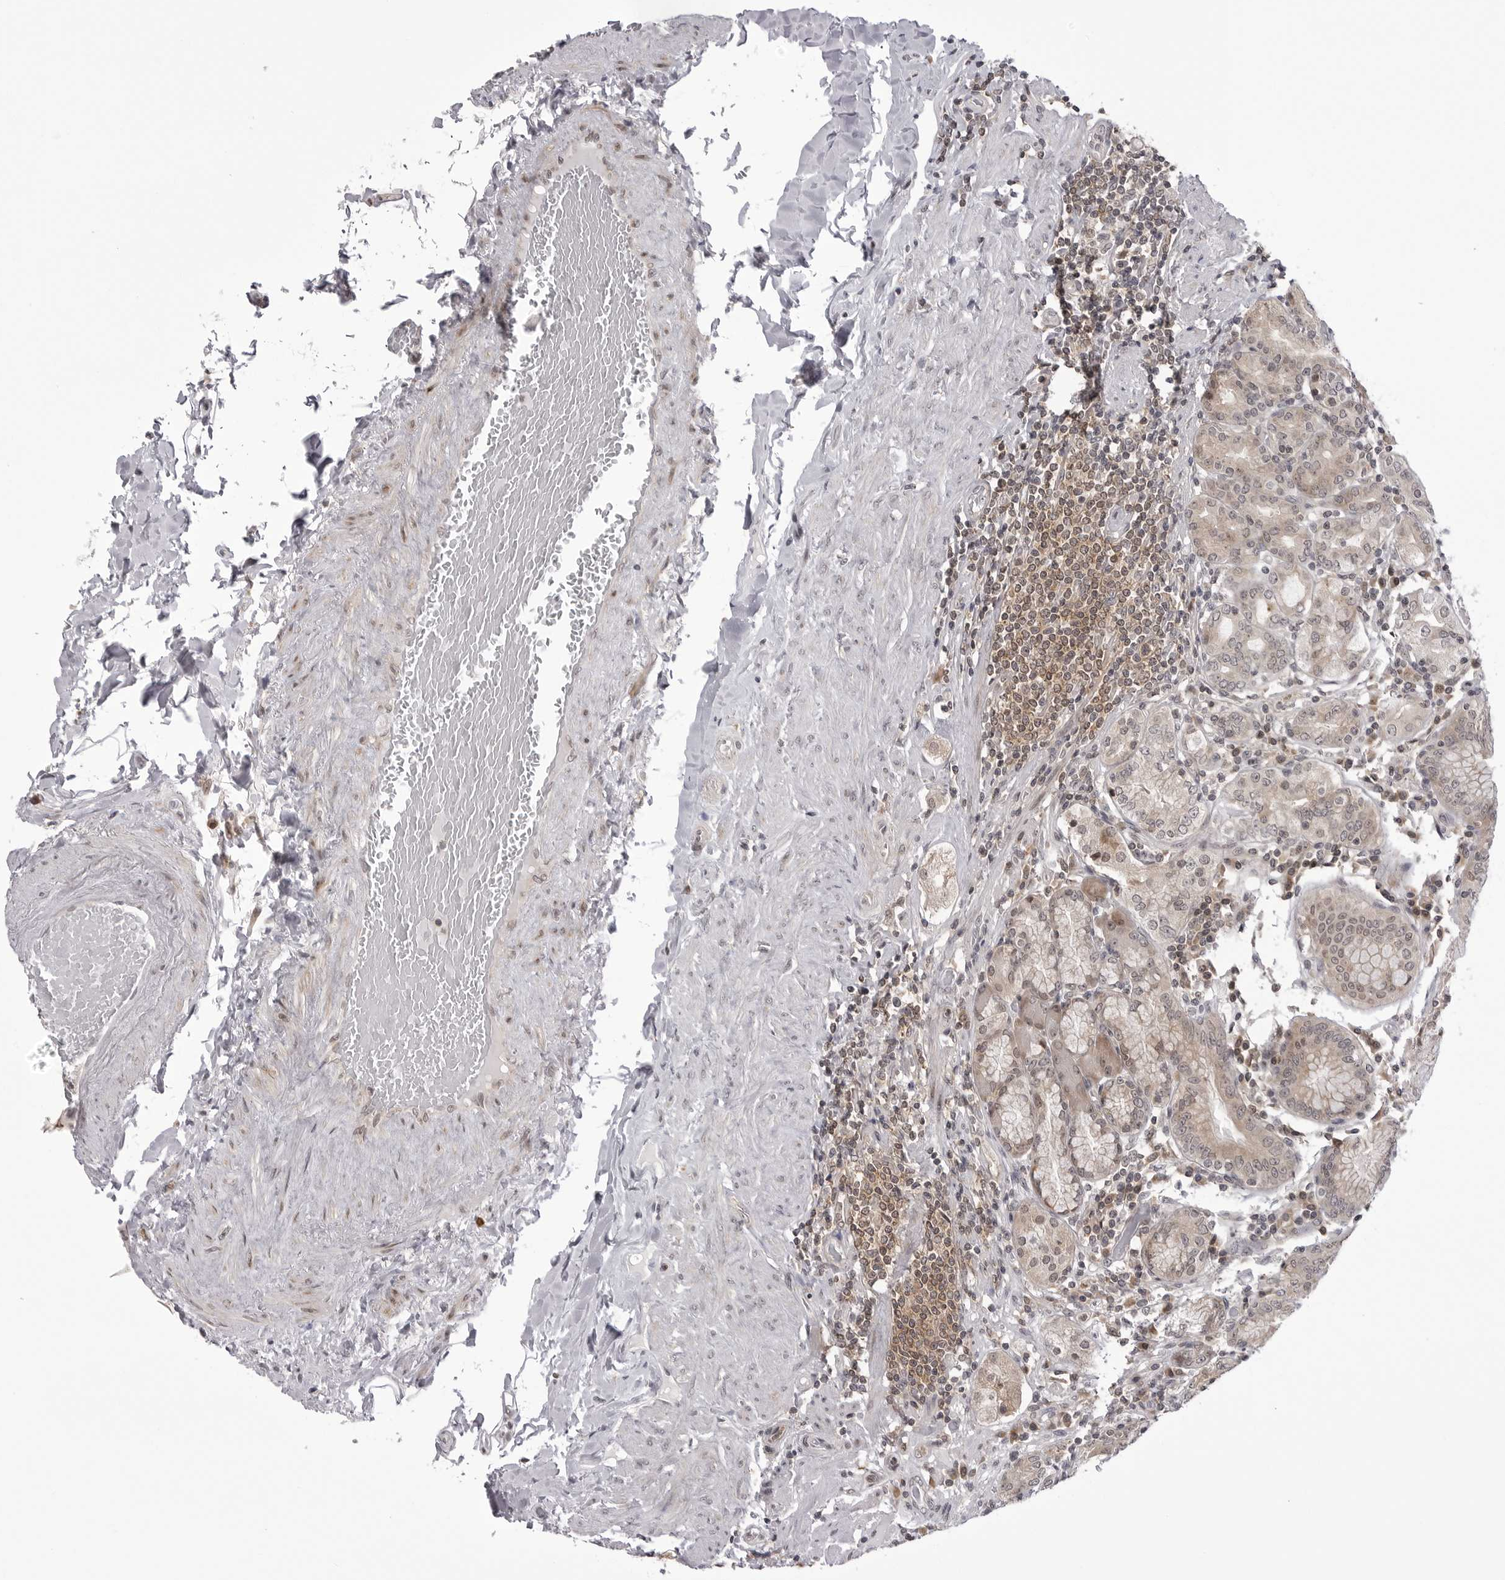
{"staining": {"intensity": "moderate", "quantity": "25%-75%", "location": "cytoplasmic/membranous,nuclear"}, "tissue": "stomach", "cell_type": "Glandular cells", "image_type": "normal", "snomed": [{"axis": "morphology", "description": "Normal tissue, NOS"}, {"axis": "topography", "description": "Stomach, lower"}], "caption": "A brown stain shows moderate cytoplasmic/membranous,nuclear staining of a protein in glandular cells of benign stomach. (DAB (3,3'-diaminobenzidine) = brown stain, brightfield microscopy at high magnification).", "gene": "PTK2B", "patient": {"sex": "female", "age": 76}}